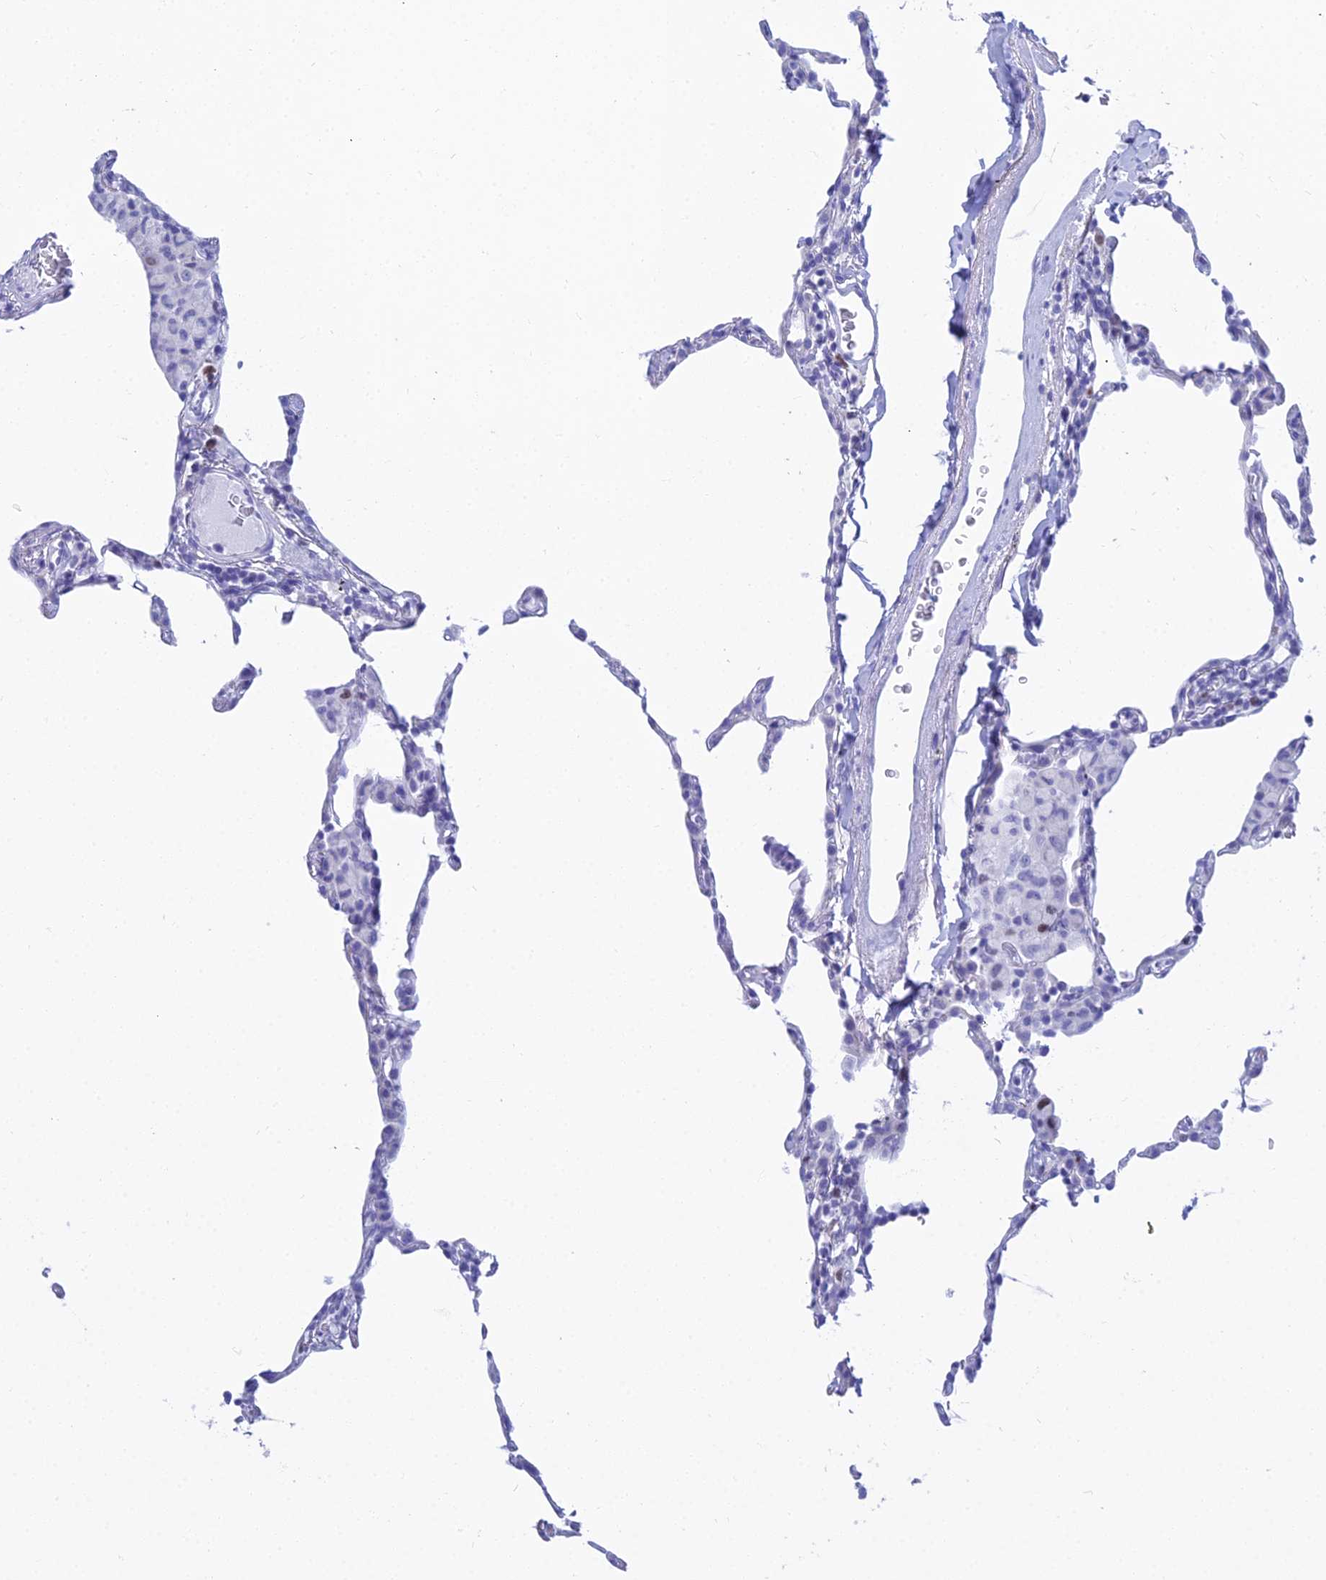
{"staining": {"intensity": "negative", "quantity": "none", "location": "none"}, "tissue": "lung", "cell_type": "Alveolar cells", "image_type": "normal", "snomed": [{"axis": "morphology", "description": "Normal tissue, NOS"}, {"axis": "topography", "description": "Lung"}], "caption": "An immunohistochemistry micrograph of benign lung is shown. There is no staining in alveolar cells of lung.", "gene": "MCM2", "patient": {"sex": "female", "age": 57}}